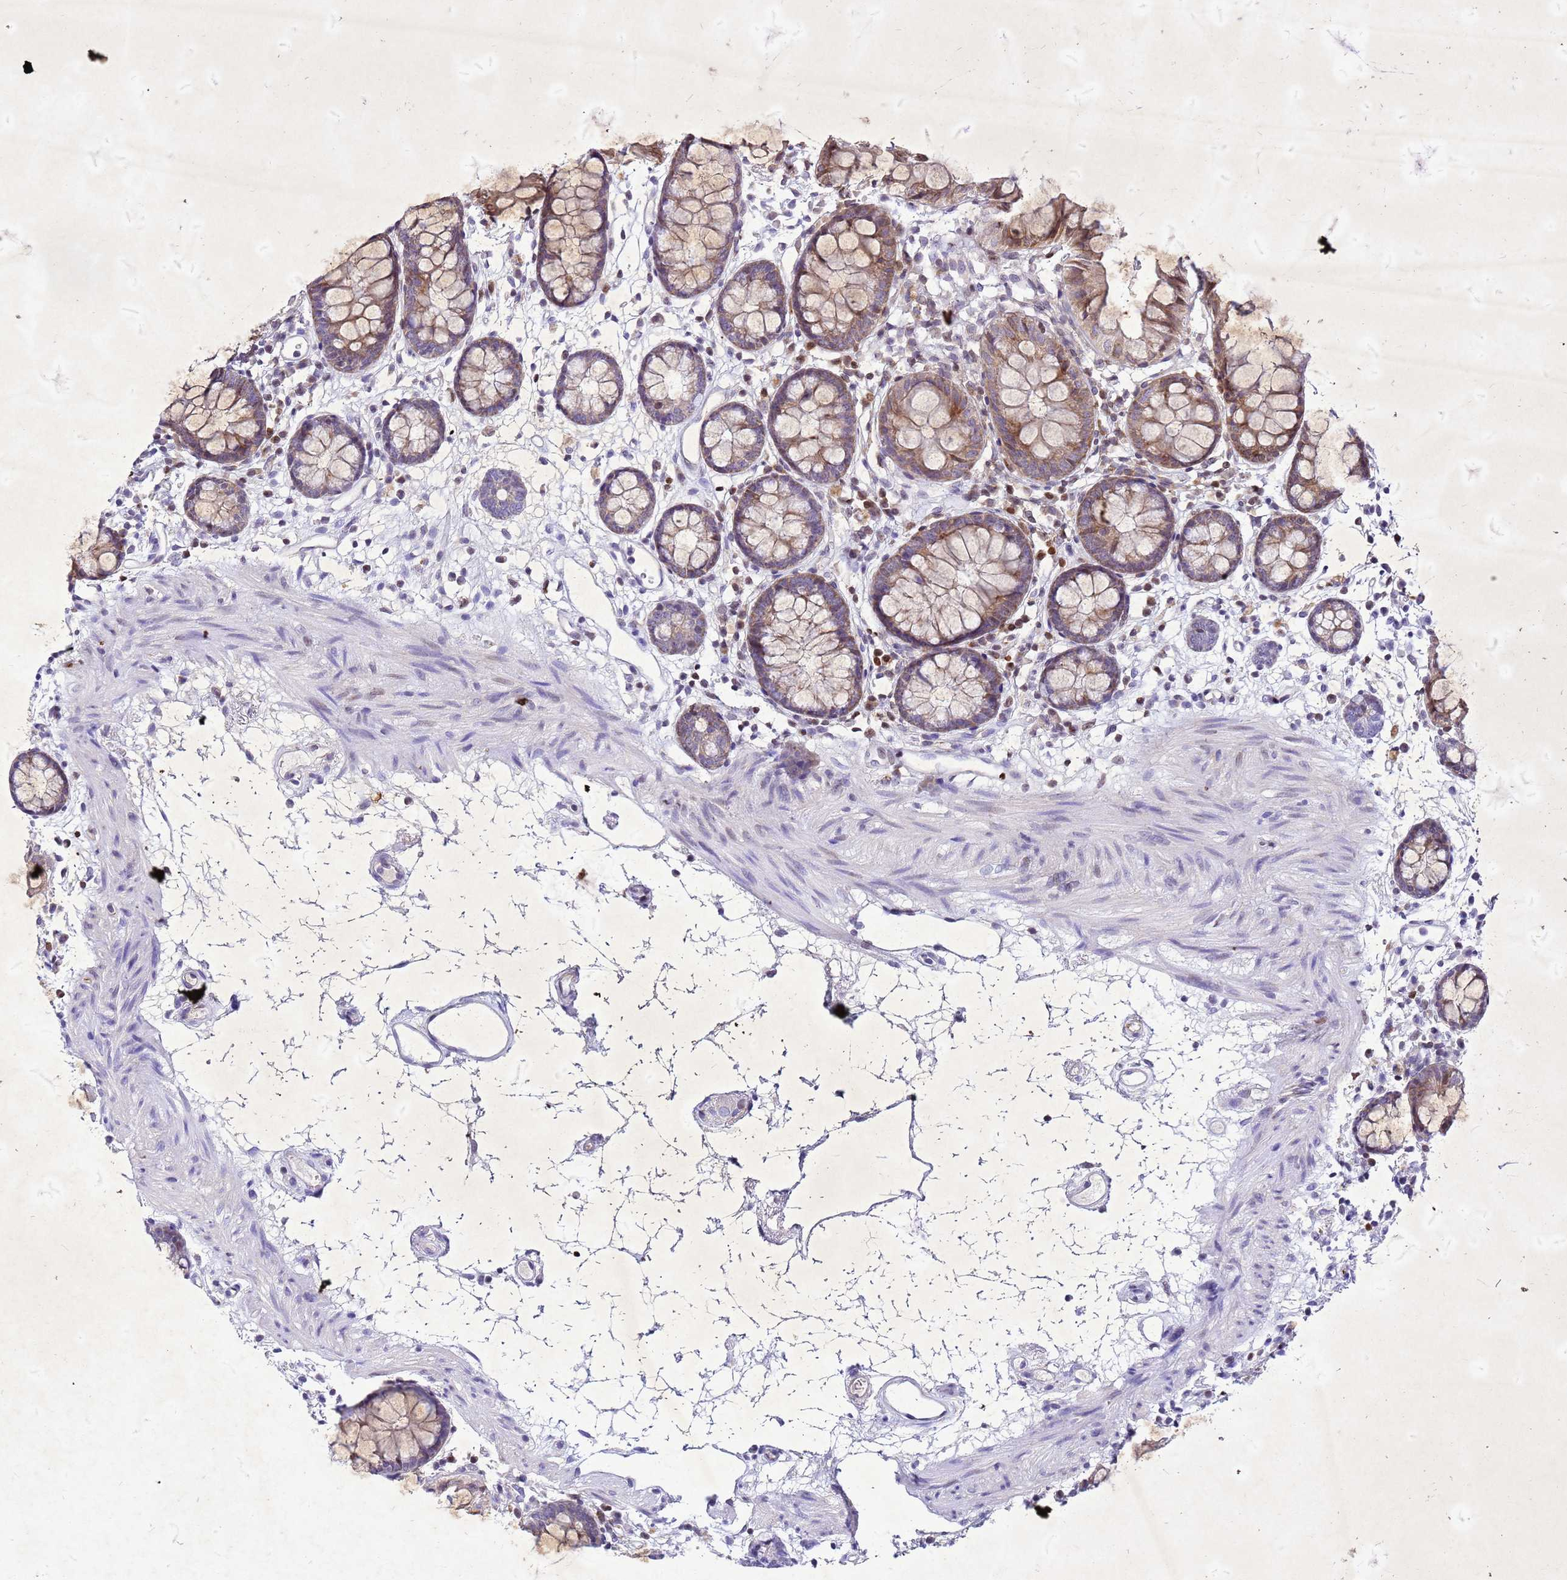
{"staining": {"intensity": "negative", "quantity": "none", "location": "none"}, "tissue": "colon", "cell_type": "Endothelial cells", "image_type": "normal", "snomed": [{"axis": "morphology", "description": "Normal tissue, NOS"}, {"axis": "topography", "description": "Colon"}], "caption": "A high-resolution photomicrograph shows immunohistochemistry (IHC) staining of normal colon, which reveals no significant staining in endothelial cells.", "gene": "COPS9", "patient": {"sex": "female", "age": 84}}